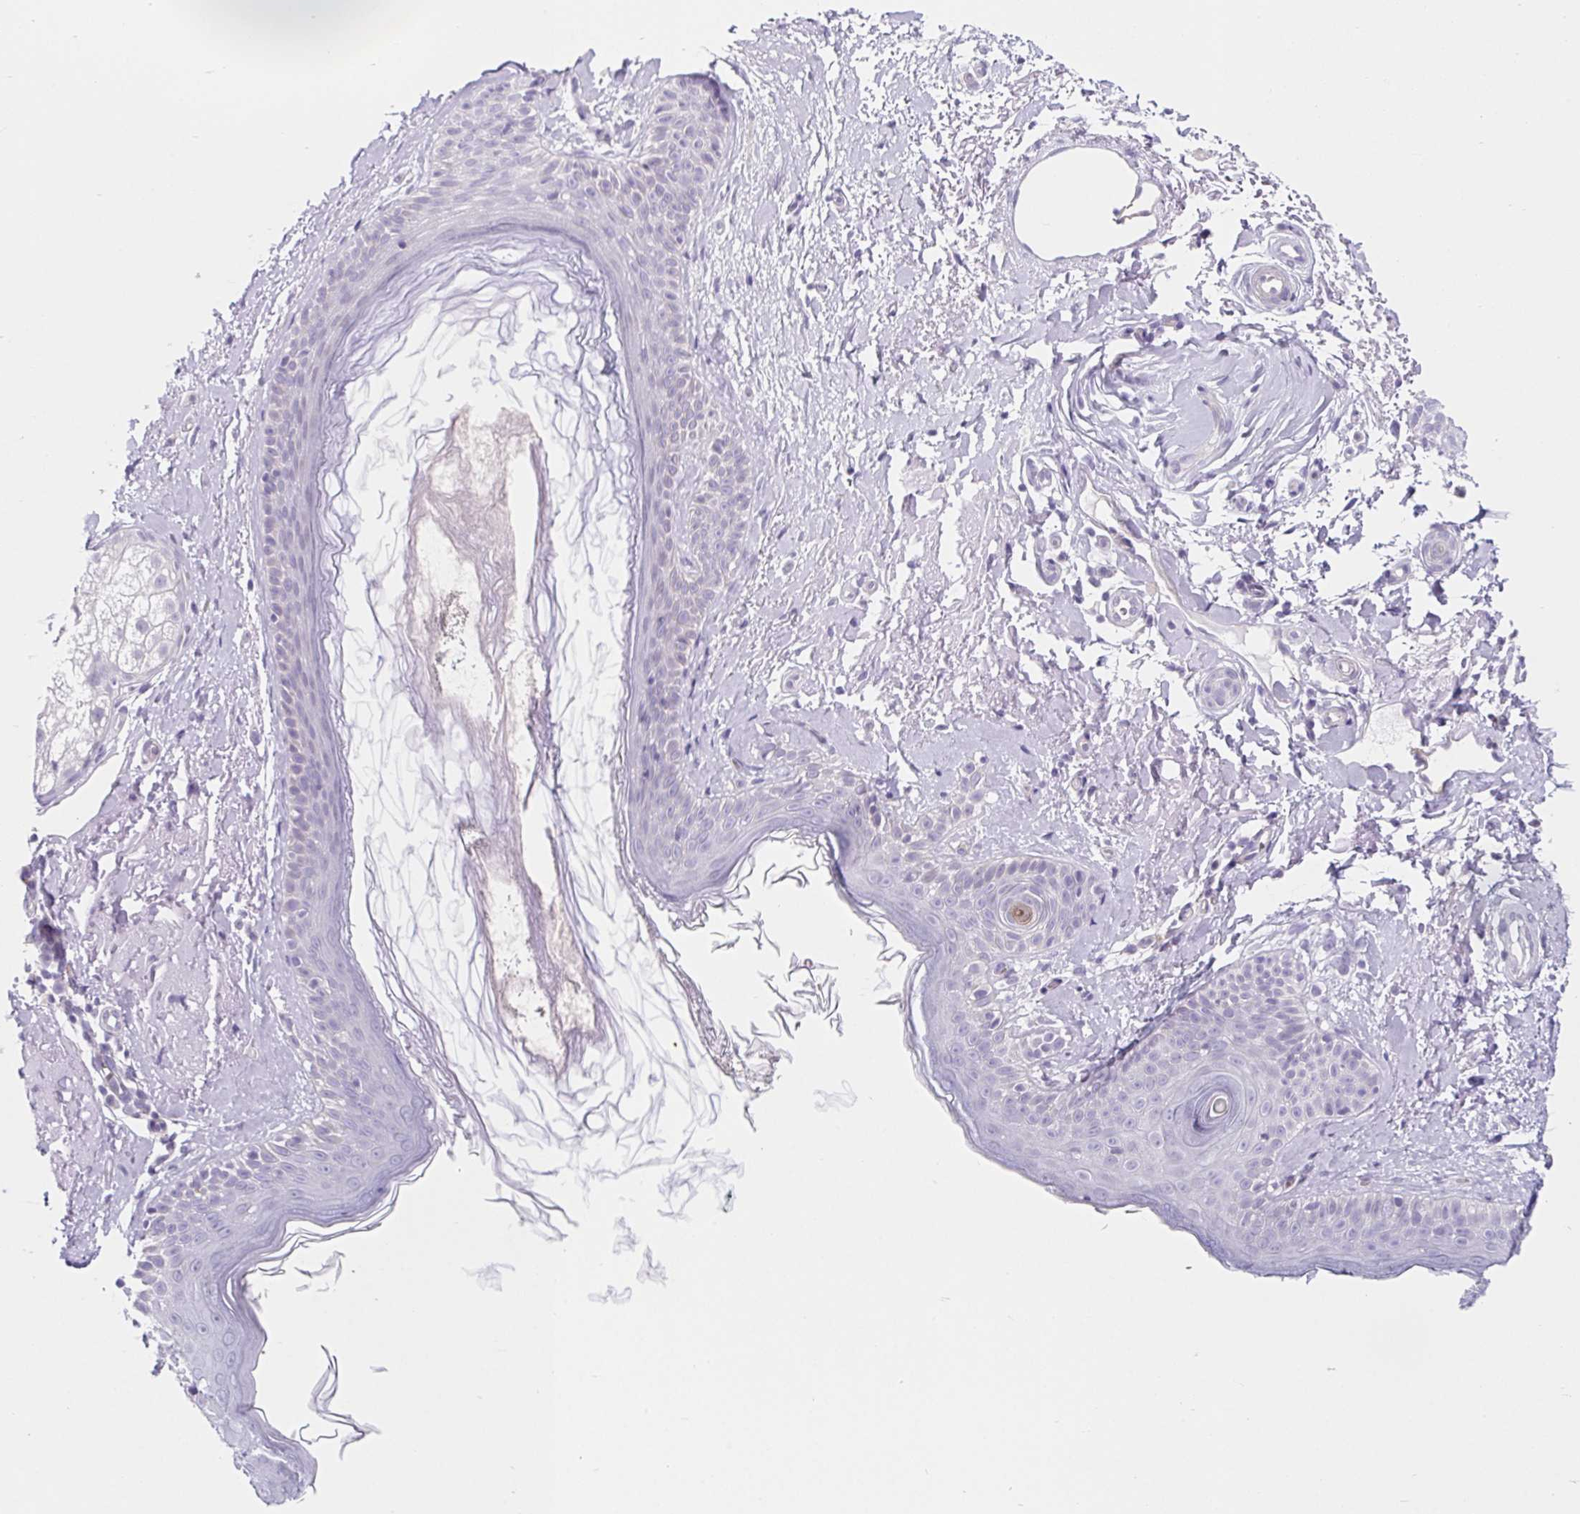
{"staining": {"intensity": "negative", "quantity": "none", "location": "none"}, "tissue": "skin", "cell_type": "Fibroblasts", "image_type": "normal", "snomed": [{"axis": "morphology", "description": "Normal tissue, NOS"}, {"axis": "topography", "description": "Skin"}], "caption": "The micrograph displays no significant positivity in fibroblasts of skin.", "gene": "BCAS1", "patient": {"sex": "male", "age": 73}}